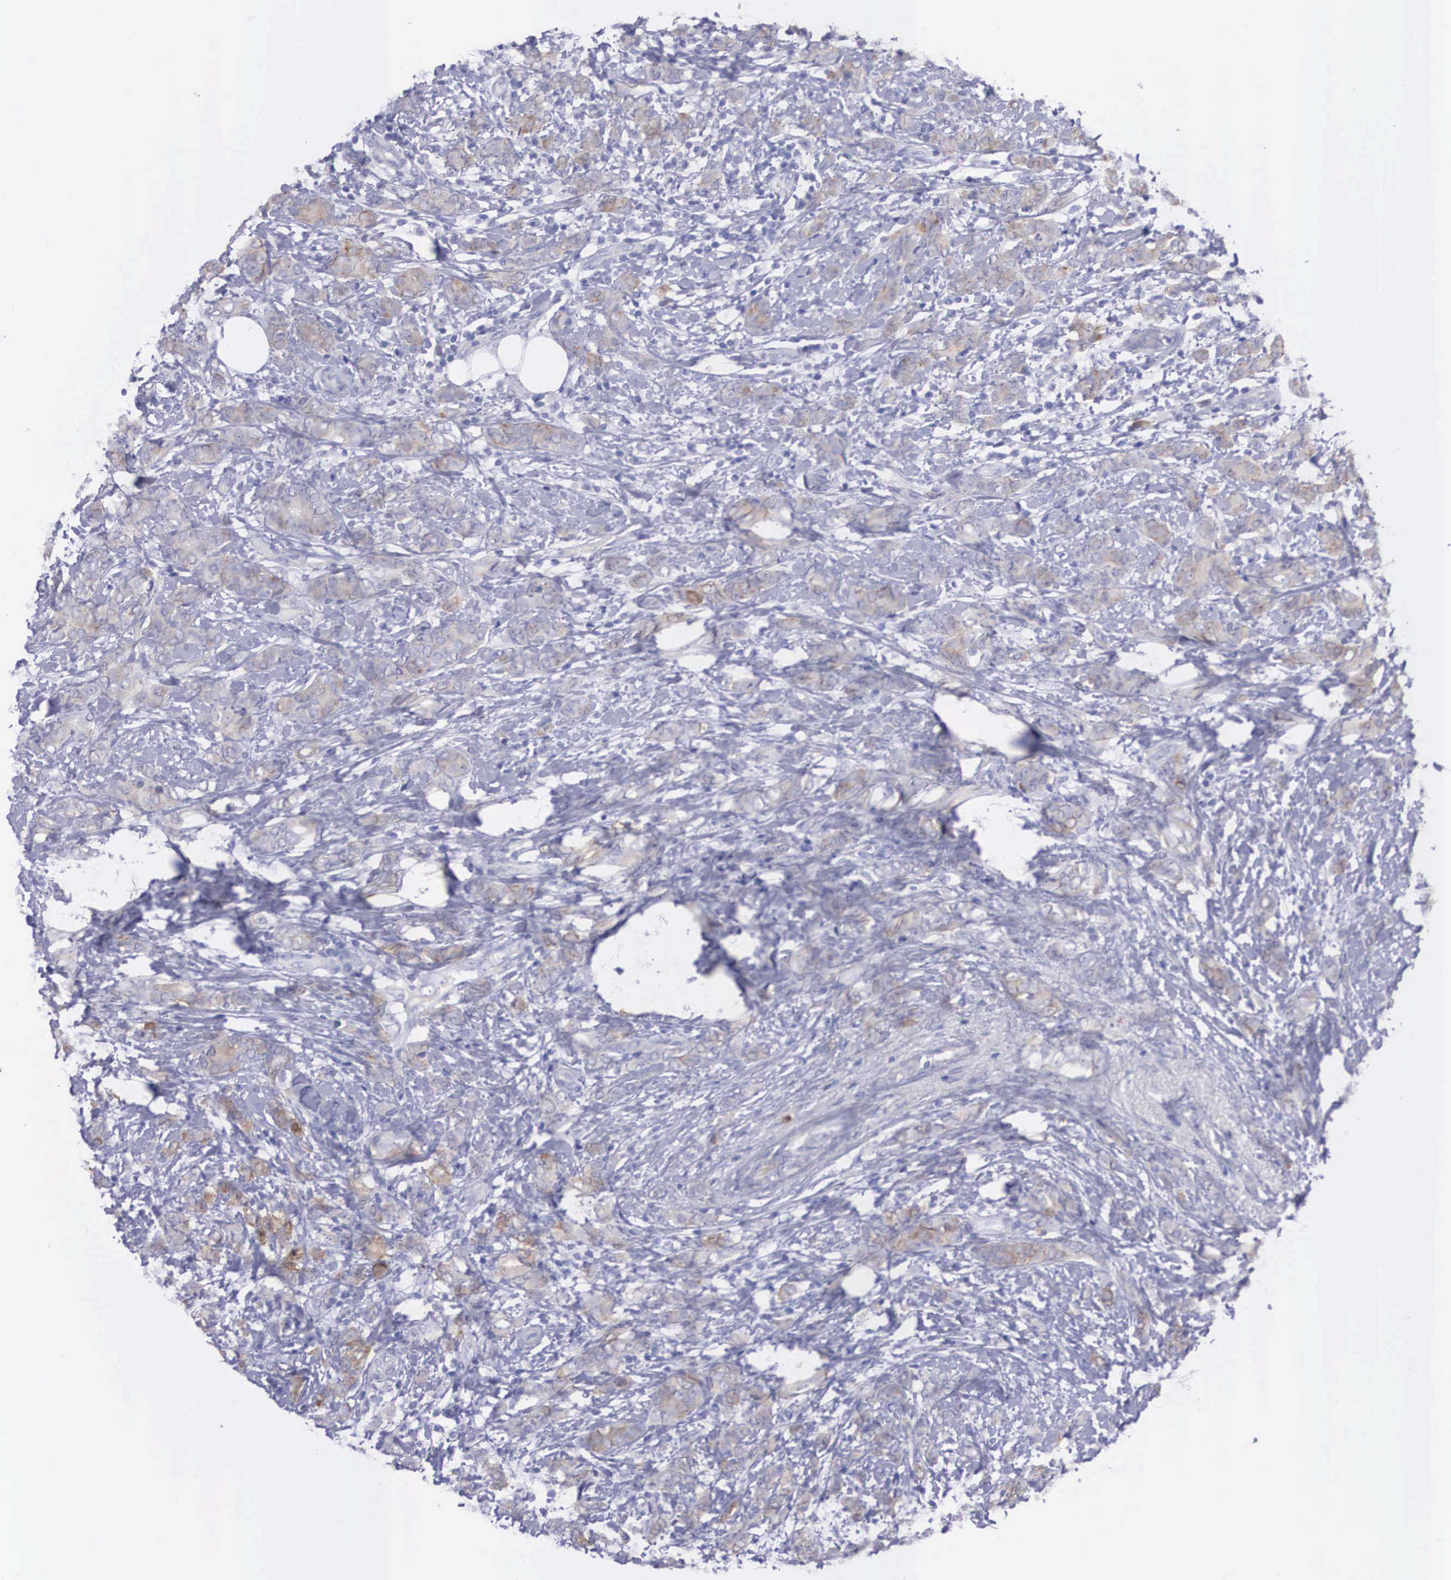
{"staining": {"intensity": "moderate", "quantity": "25%-75%", "location": "cytoplasmic/membranous"}, "tissue": "breast cancer", "cell_type": "Tumor cells", "image_type": "cancer", "snomed": [{"axis": "morphology", "description": "Duct carcinoma"}, {"axis": "topography", "description": "Breast"}], "caption": "Invasive ductal carcinoma (breast) stained for a protein (brown) exhibits moderate cytoplasmic/membranous positive positivity in approximately 25%-75% of tumor cells.", "gene": "REPS2", "patient": {"sex": "female", "age": 53}}